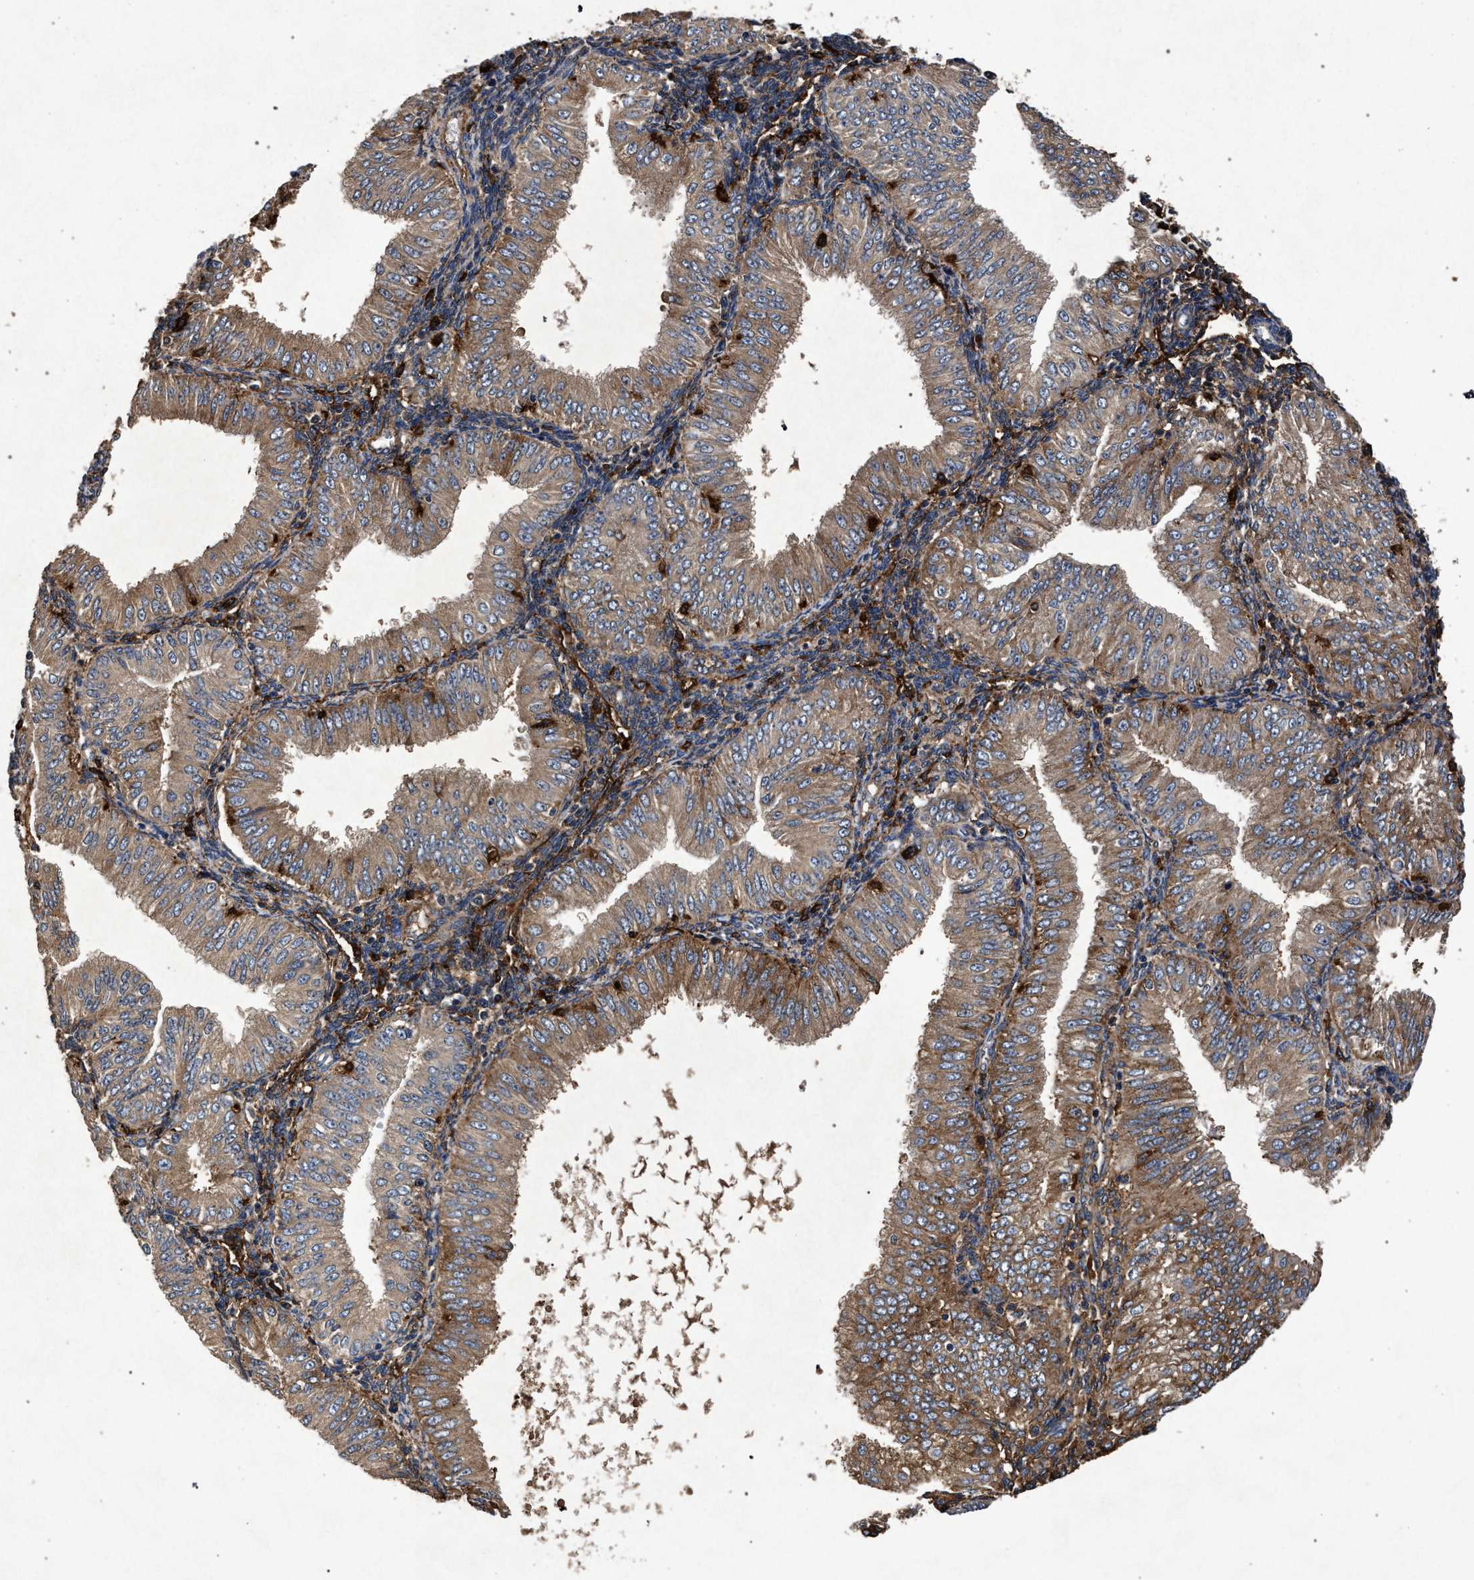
{"staining": {"intensity": "weak", "quantity": ">75%", "location": "cytoplasmic/membranous"}, "tissue": "endometrial cancer", "cell_type": "Tumor cells", "image_type": "cancer", "snomed": [{"axis": "morphology", "description": "Normal tissue, NOS"}, {"axis": "morphology", "description": "Adenocarcinoma, NOS"}, {"axis": "topography", "description": "Endometrium"}], "caption": "A photomicrograph of human endometrial adenocarcinoma stained for a protein shows weak cytoplasmic/membranous brown staining in tumor cells.", "gene": "MARCKS", "patient": {"sex": "female", "age": 53}}